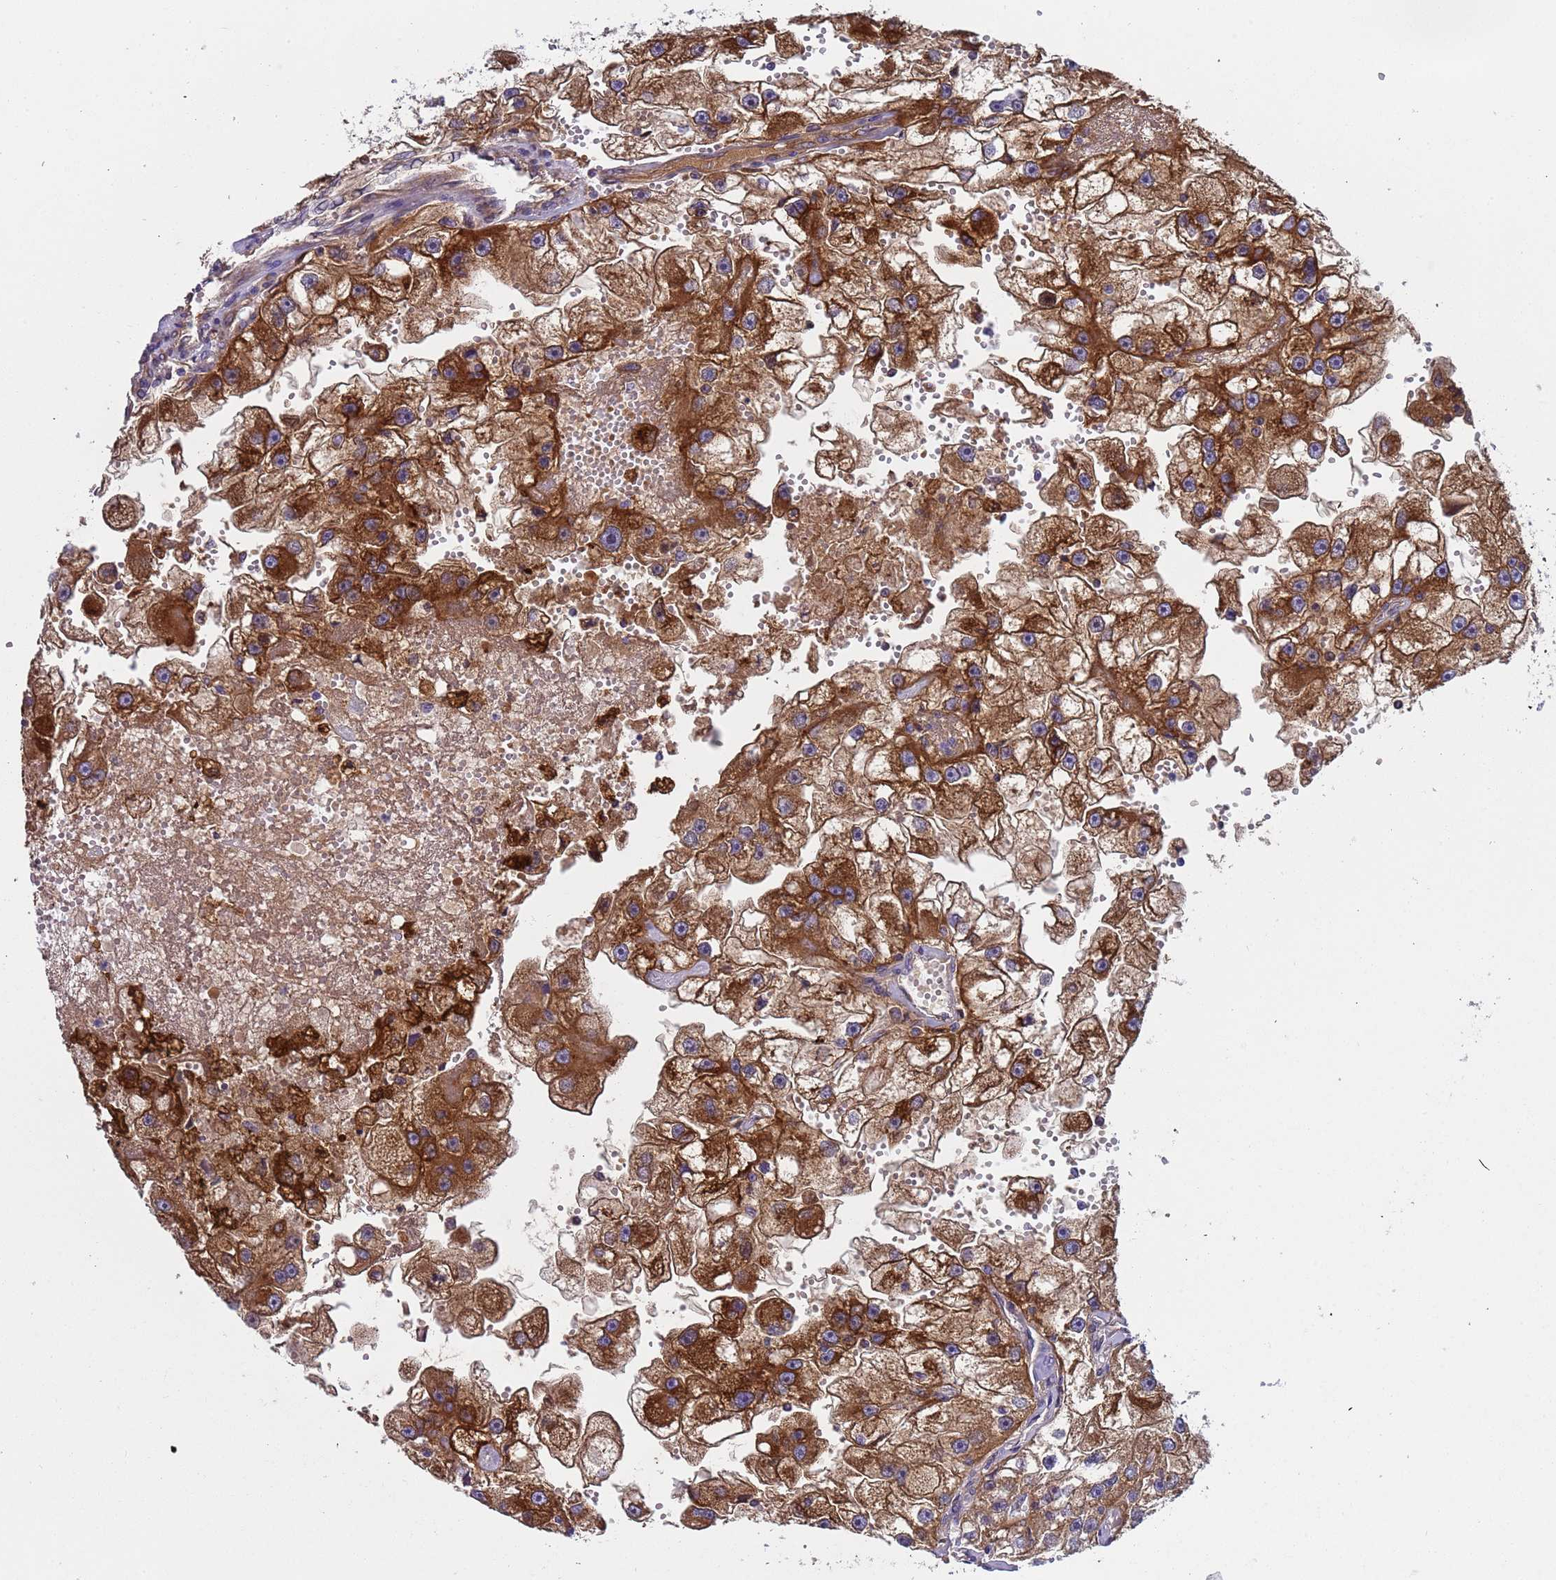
{"staining": {"intensity": "strong", "quantity": ">75%", "location": "cytoplasmic/membranous"}, "tissue": "renal cancer", "cell_type": "Tumor cells", "image_type": "cancer", "snomed": [{"axis": "morphology", "description": "Adenocarcinoma, NOS"}, {"axis": "topography", "description": "Kidney"}], "caption": "Tumor cells reveal strong cytoplasmic/membranous staining in about >75% of cells in renal adenocarcinoma.", "gene": "PAQR7", "patient": {"sex": "male", "age": 63}}